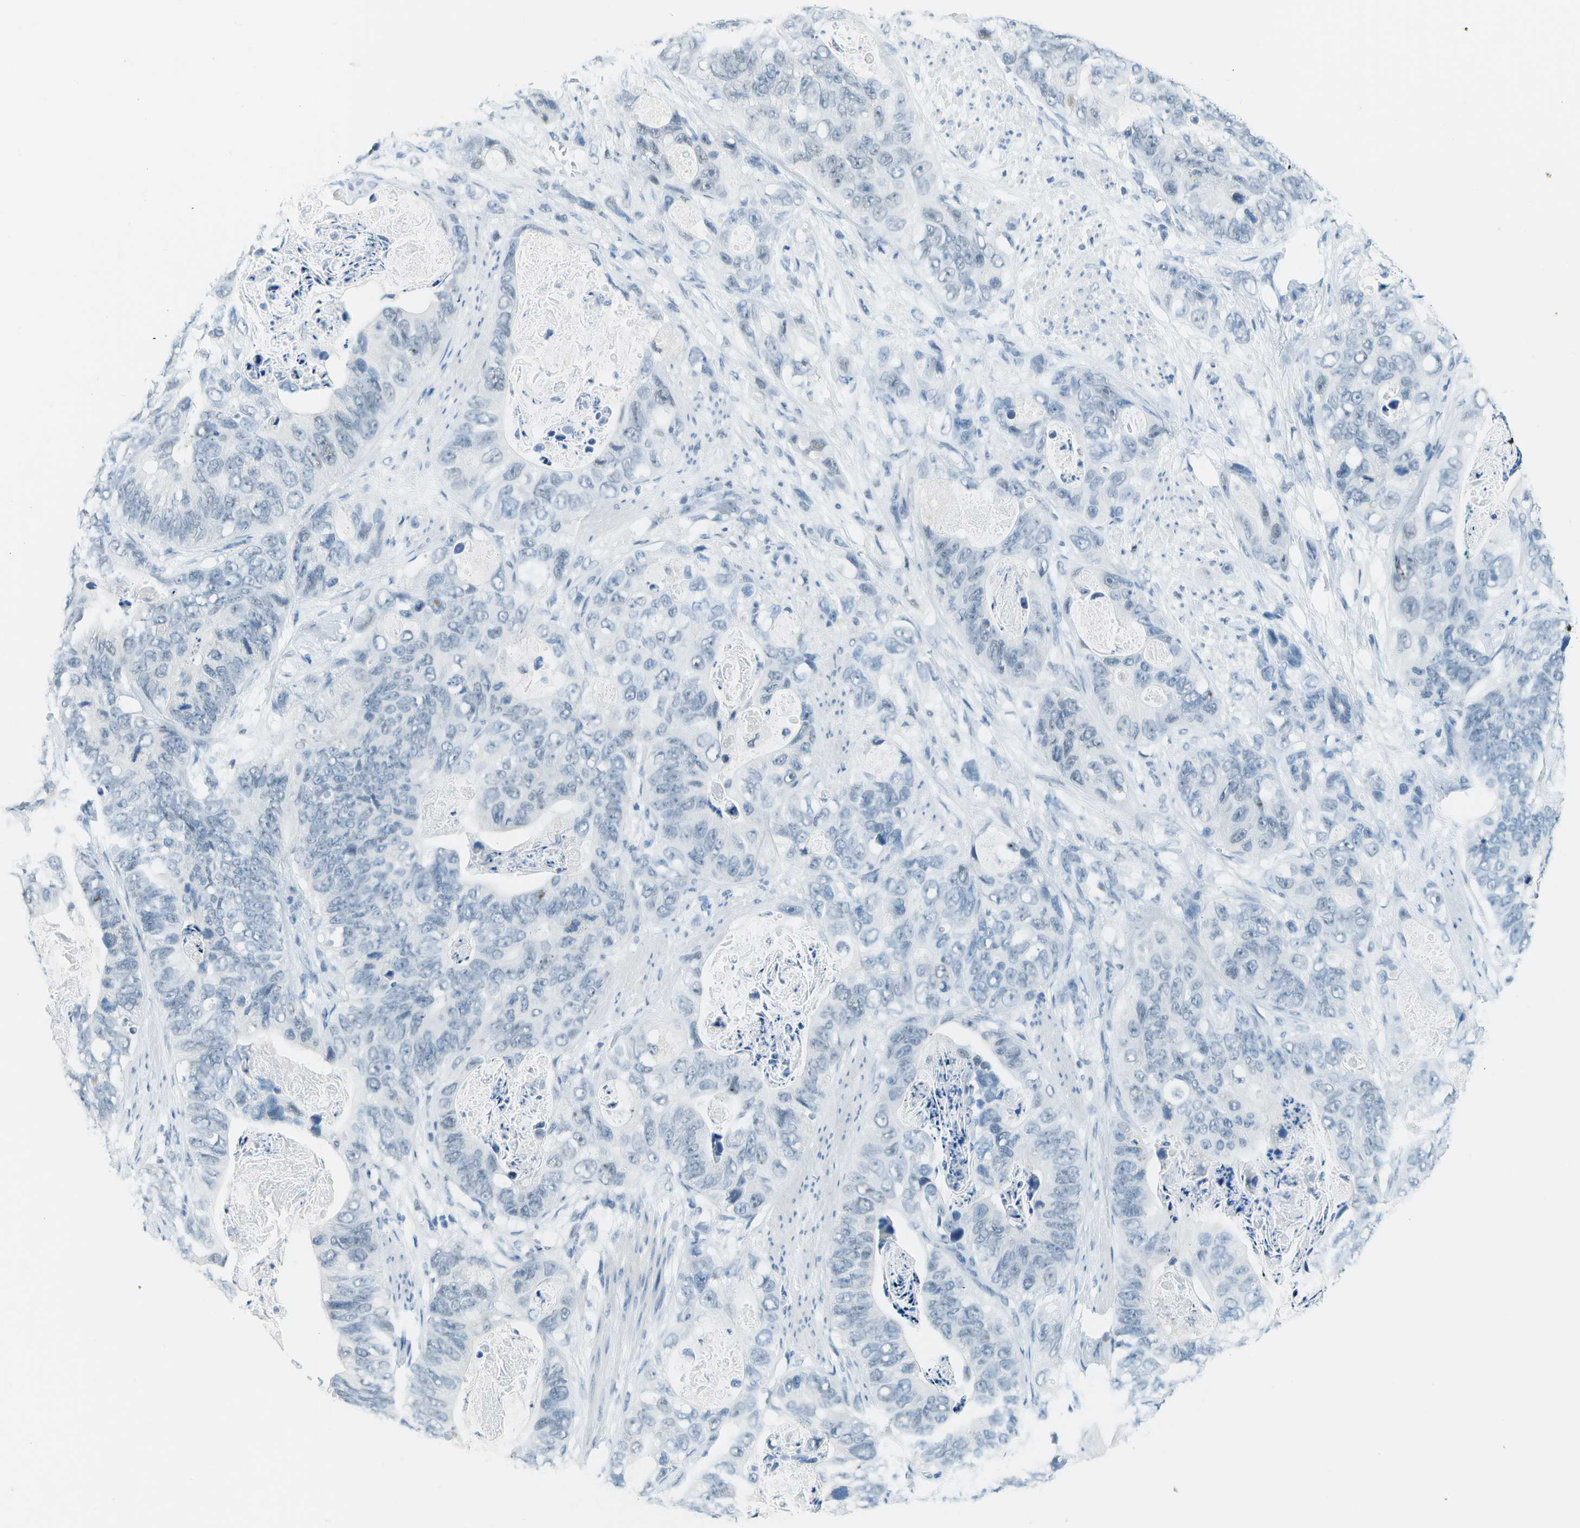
{"staining": {"intensity": "negative", "quantity": "none", "location": "none"}, "tissue": "stomach cancer", "cell_type": "Tumor cells", "image_type": "cancer", "snomed": [{"axis": "morphology", "description": "Adenocarcinoma, NOS"}, {"axis": "topography", "description": "Stomach"}], "caption": "The IHC photomicrograph has no significant staining in tumor cells of stomach cancer tissue.", "gene": "NEK11", "patient": {"sex": "female", "age": 89}}